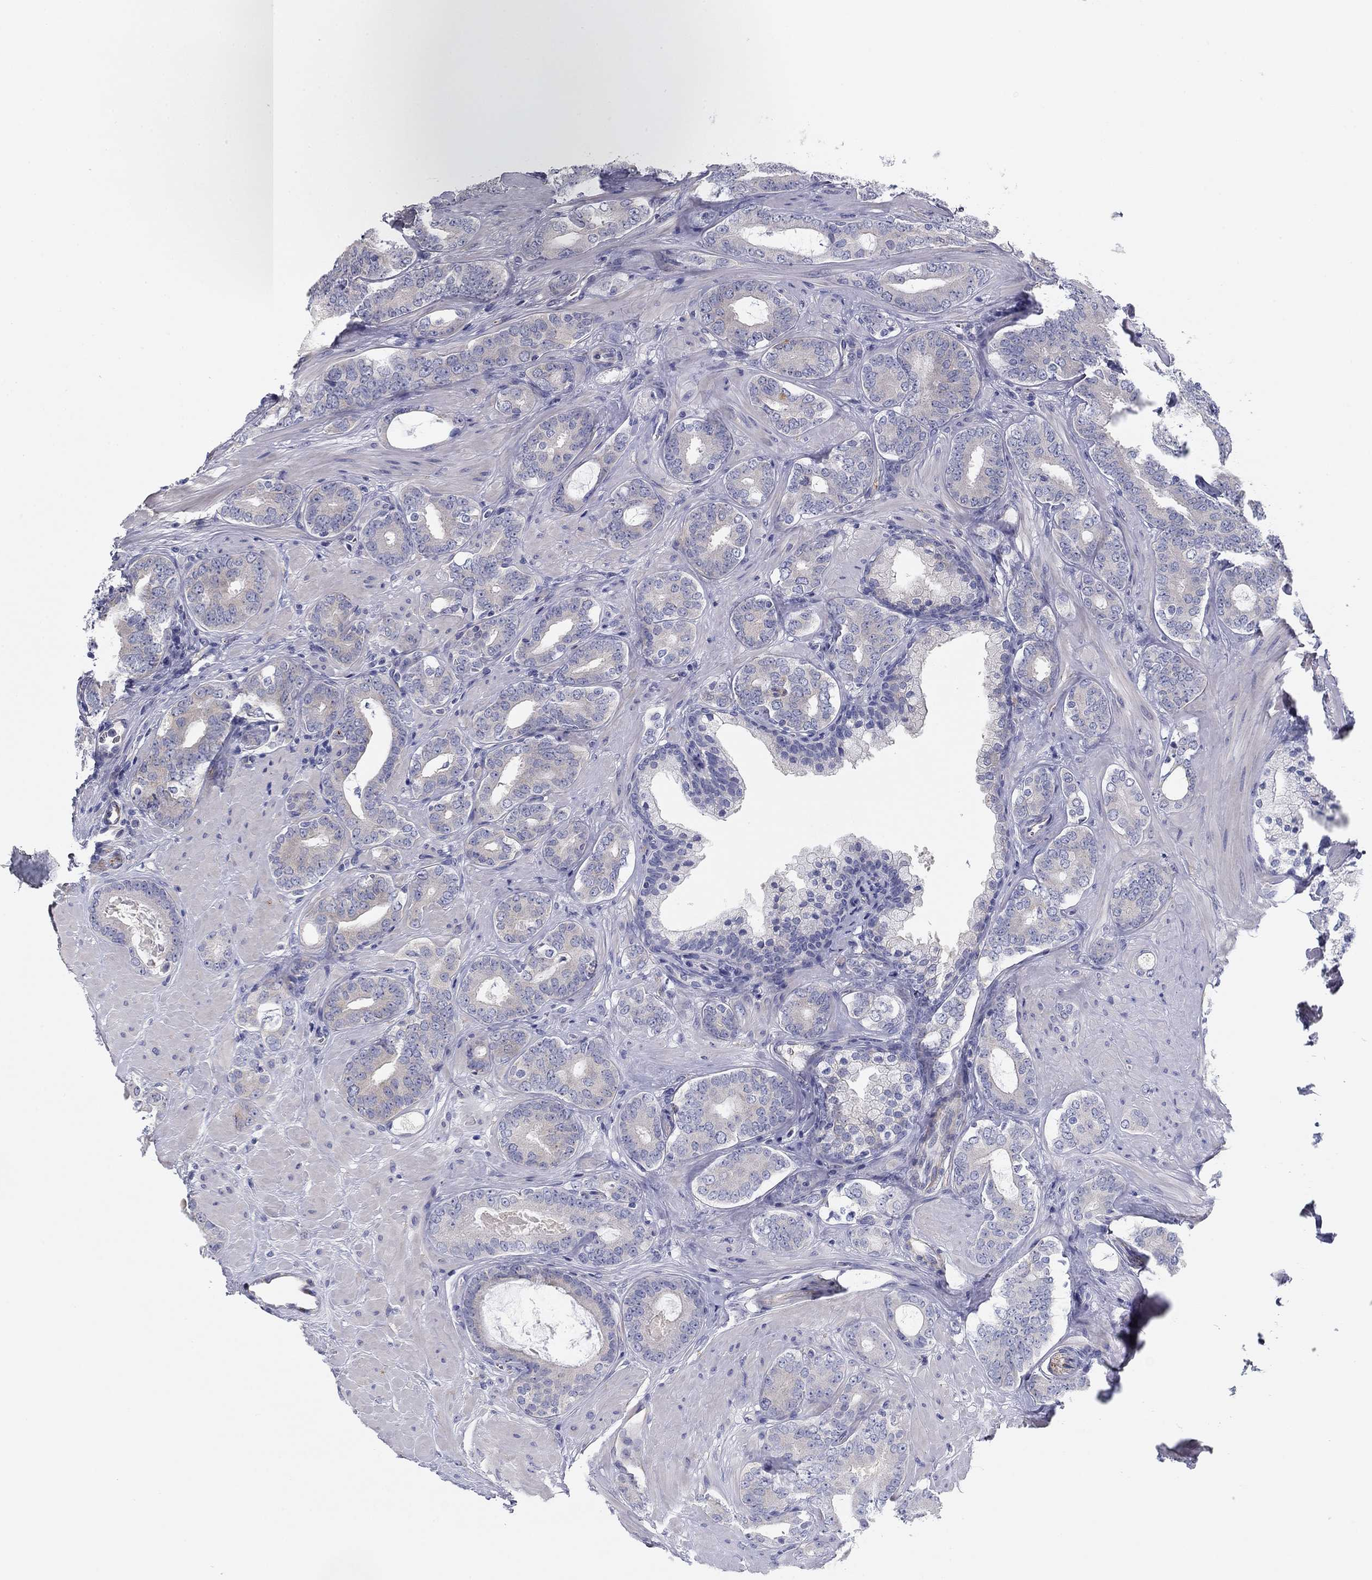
{"staining": {"intensity": "negative", "quantity": "none", "location": "none"}, "tissue": "prostate cancer", "cell_type": "Tumor cells", "image_type": "cancer", "snomed": [{"axis": "morphology", "description": "Adenocarcinoma, NOS"}, {"axis": "topography", "description": "Prostate"}], "caption": "This photomicrograph is of prostate cancer stained with immunohistochemistry to label a protein in brown with the nuclei are counter-stained blue. There is no expression in tumor cells. (DAB (3,3'-diaminobenzidine) IHC with hematoxylin counter stain).", "gene": "SEPTIN3", "patient": {"sex": "male", "age": 55}}